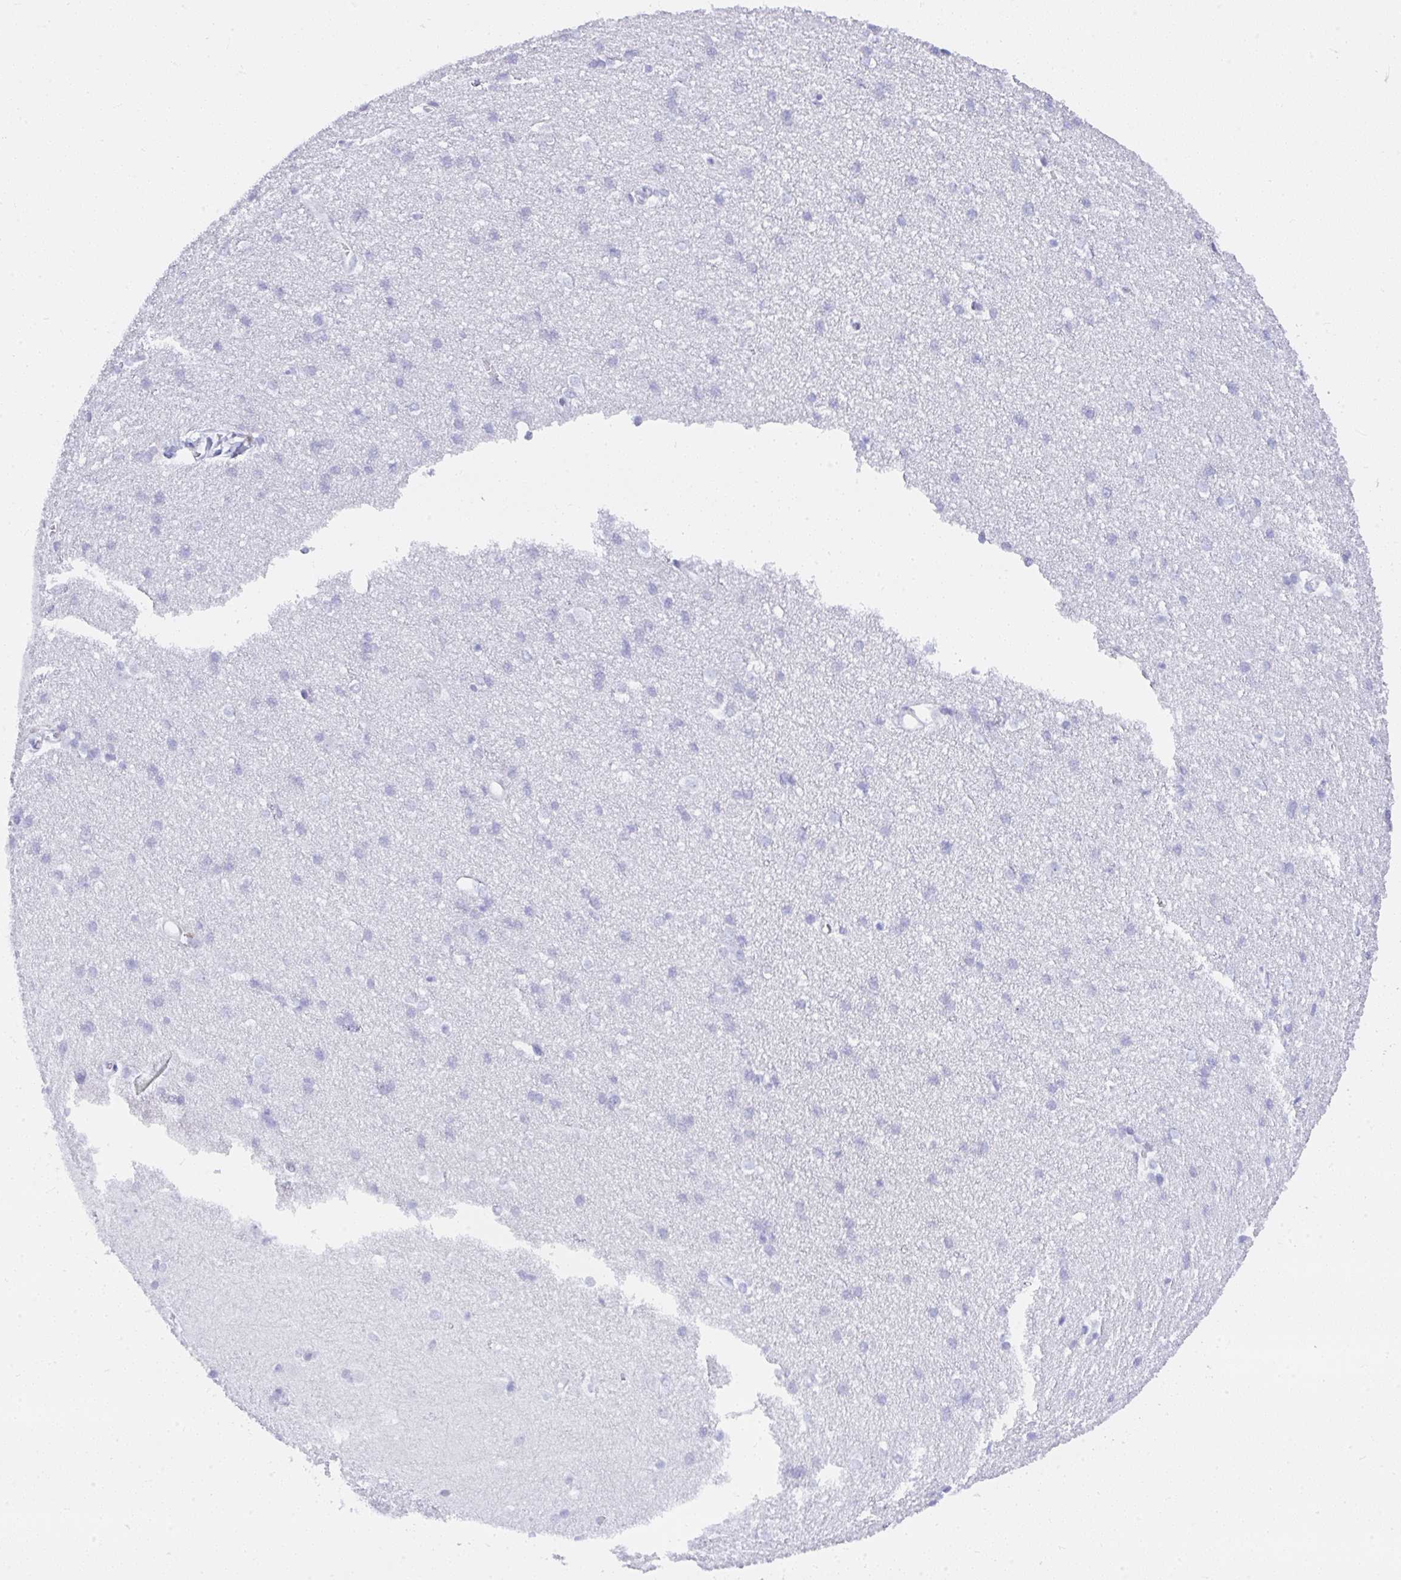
{"staining": {"intensity": "negative", "quantity": "none", "location": "none"}, "tissue": "cerebral cortex", "cell_type": "Endothelial cells", "image_type": "normal", "snomed": [{"axis": "morphology", "description": "Normal tissue, NOS"}, {"axis": "topography", "description": "Cerebral cortex"}], "caption": "Immunohistochemistry (IHC) micrograph of normal cerebral cortex: cerebral cortex stained with DAB exhibits no significant protein expression in endothelial cells.", "gene": "SEL1L2", "patient": {"sex": "male", "age": 37}}